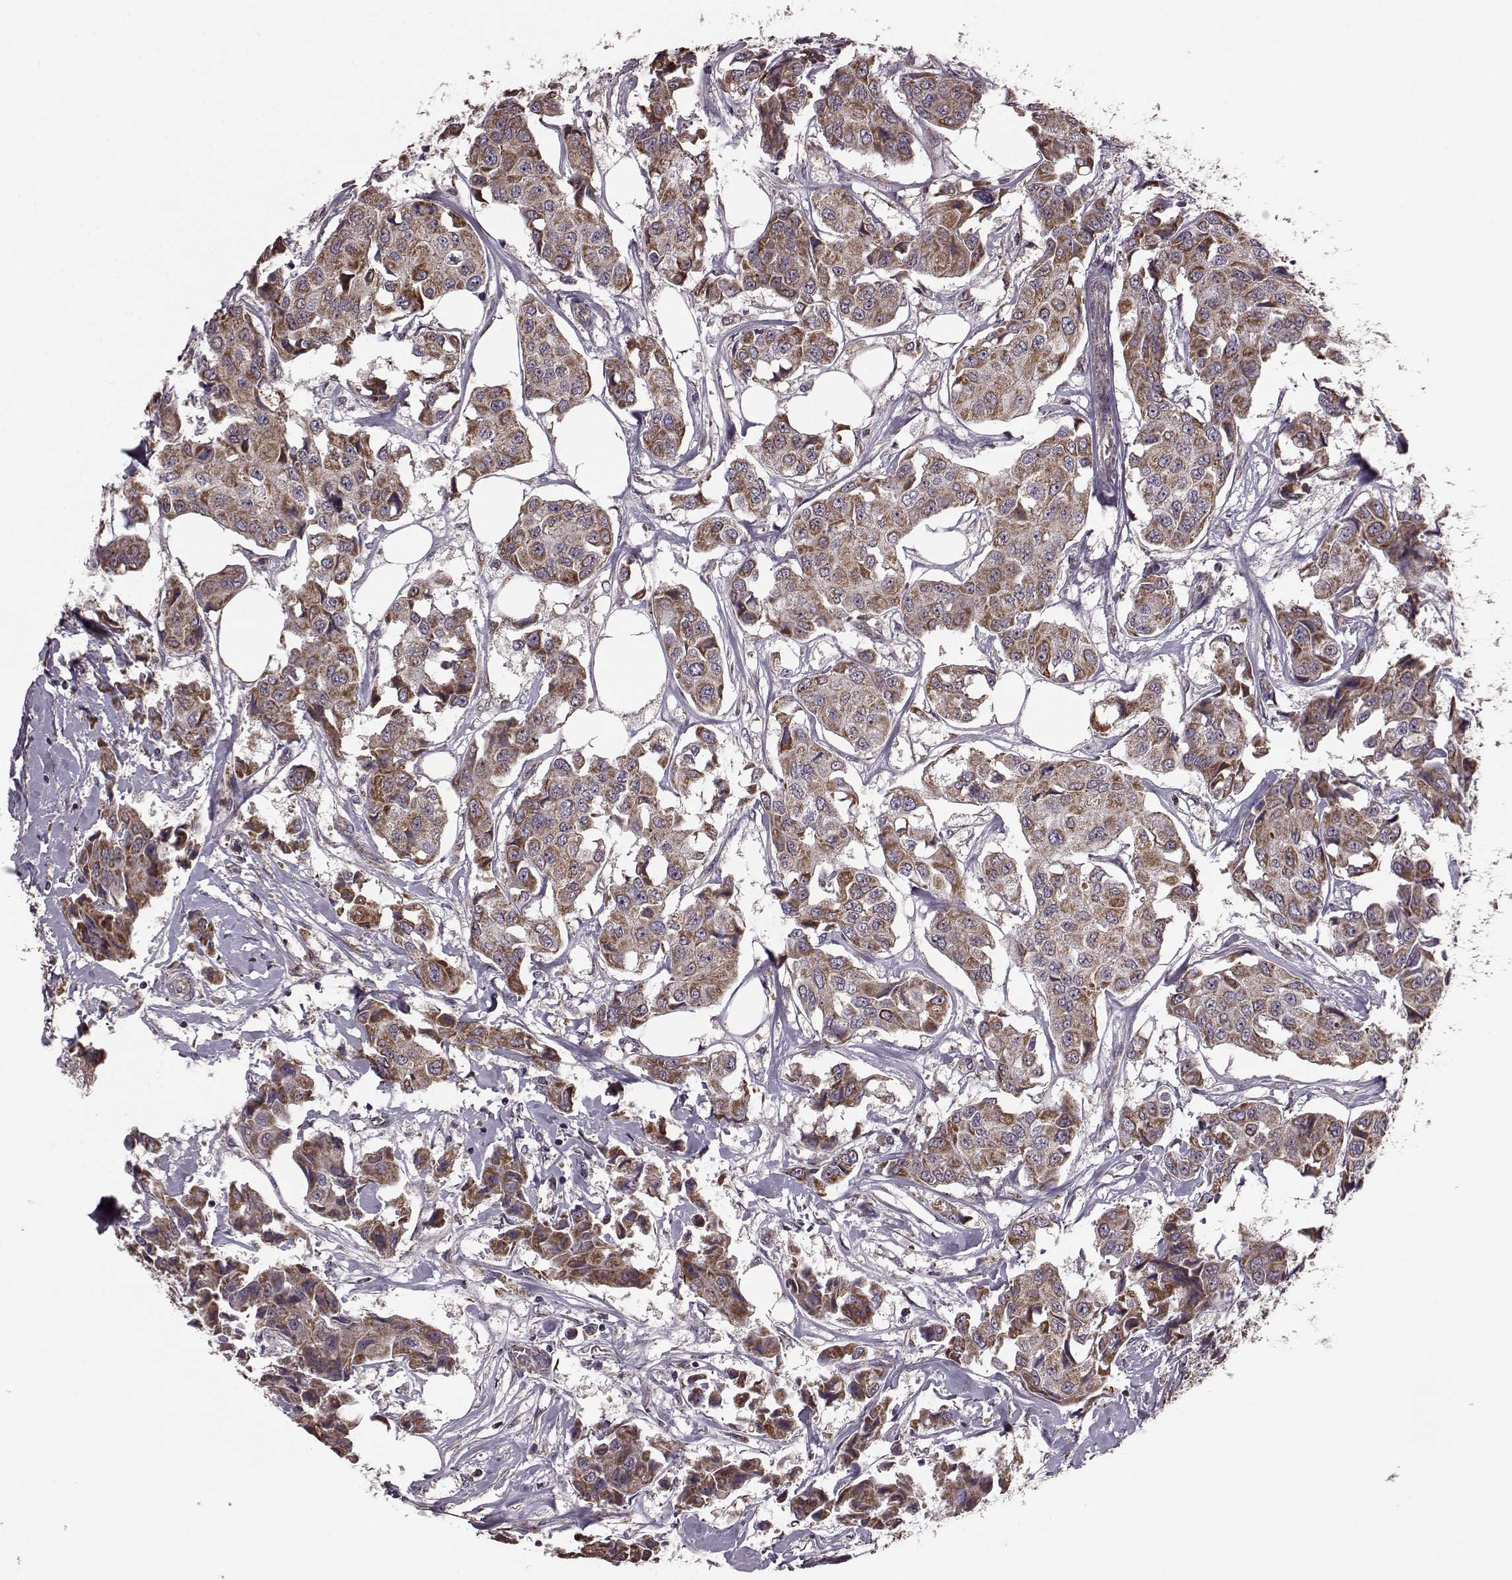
{"staining": {"intensity": "moderate", "quantity": ">75%", "location": "cytoplasmic/membranous"}, "tissue": "breast cancer", "cell_type": "Tumor cells", "image_type": "cancer", "snomed": [{"axis": "morphology", "description": "Duct carcinoma"}, {"axis": "topography", "description": "Breast"}, {"axis": "topography", "description": "Lymph node"}], "caption": "The photomicrograph displays a brown stain indicating the presence of a protein in the cytoplasmic/membranous of tumor cells in breast invasive ductal carcinoma.", "gene": "PUDP", "patient": {"sex": "female", "age": 80}}